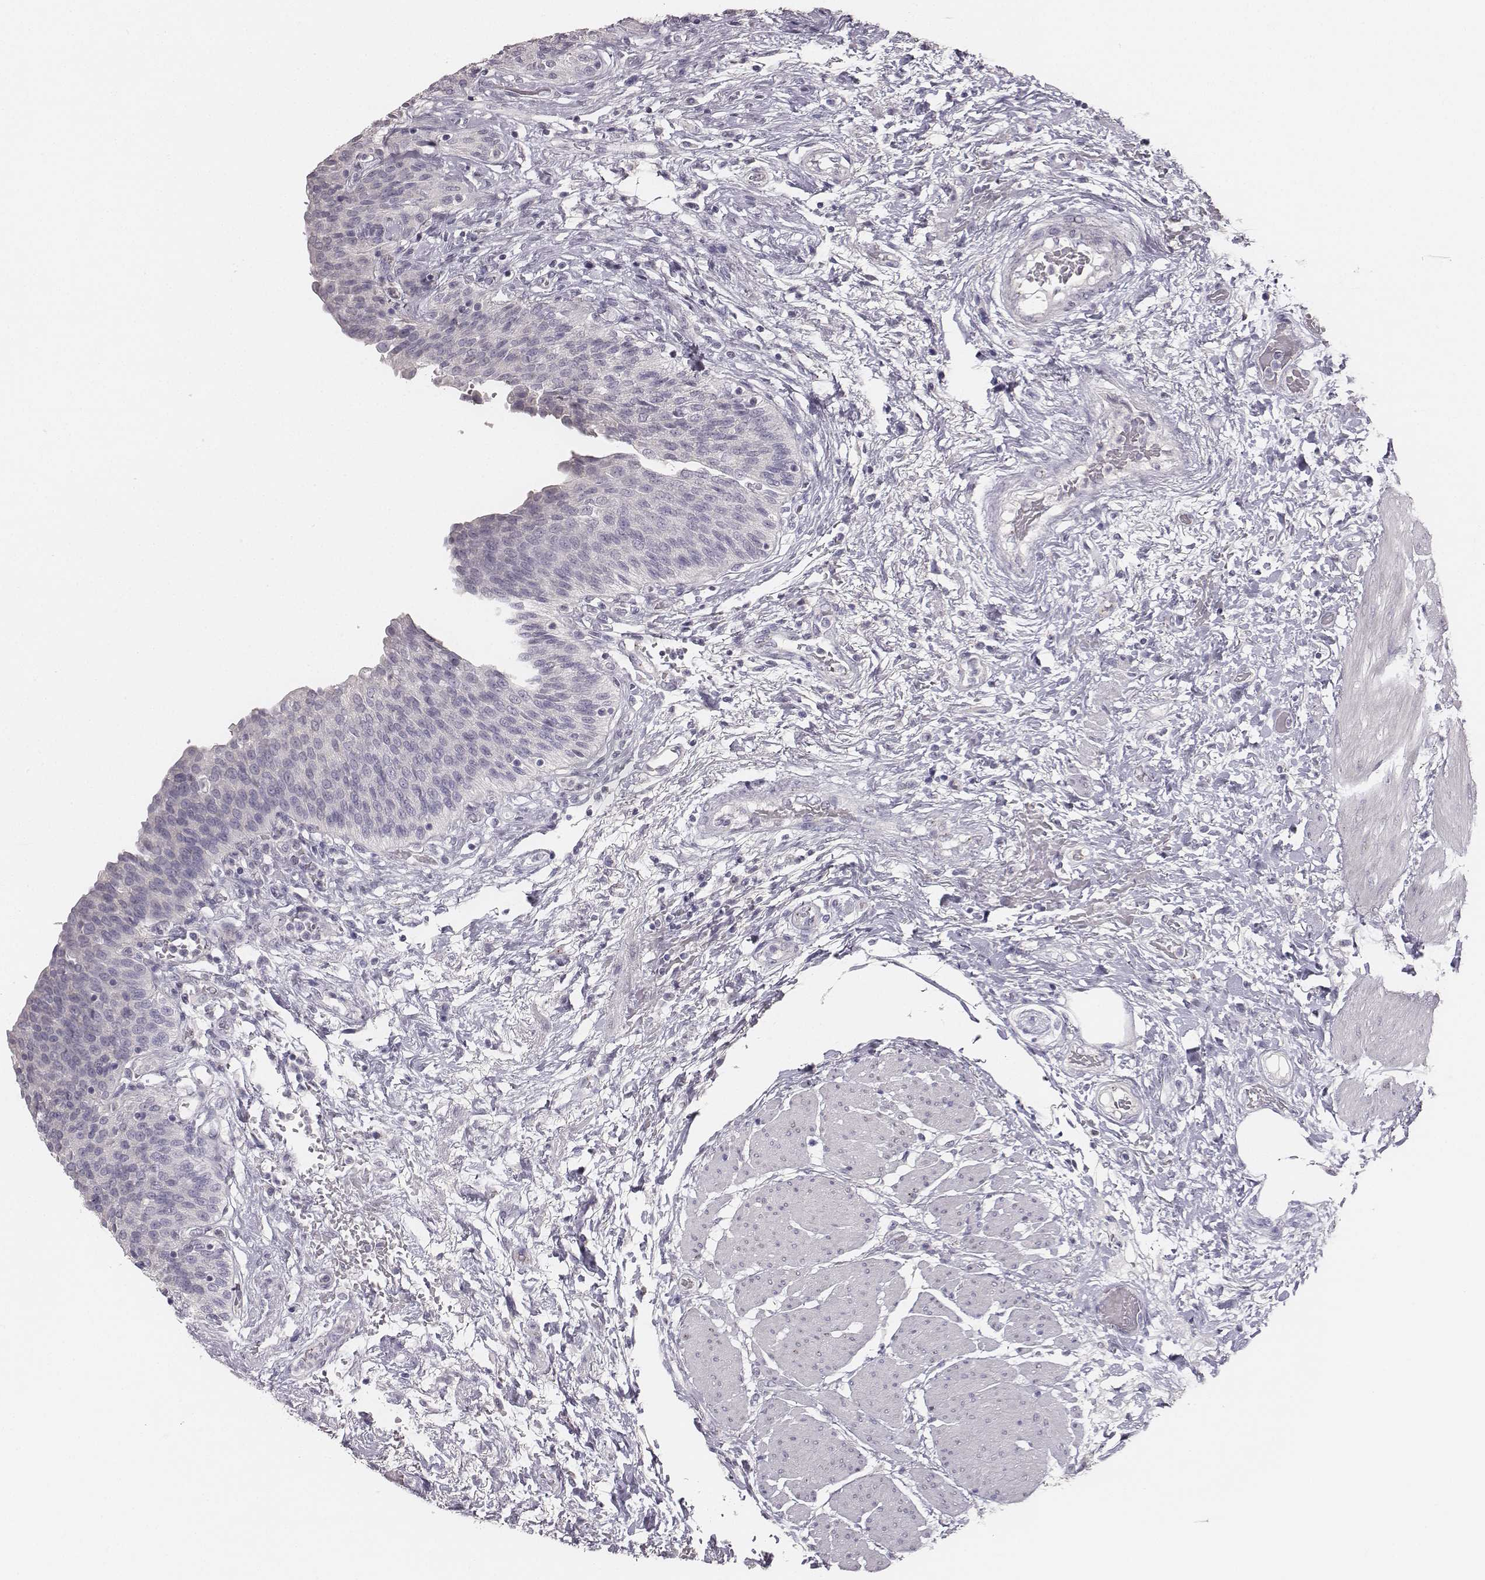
{"staining": {"intensity": "negative", "quantity": "none", "location": "none"}, "tissue": "urinary bladder", "cell_type": "Urothelial cells", "image_type": "normal", "snomed": [{"axis": "morphology", "description": "Normal tissue, NOS"}, {"axis": "morphology", "description": "Metaplasia, NOS"}, {"axis": "topography", "description": "Urinary bladder"}], "caption": "This micrograph is of unremarkable urinary bladder stained with immunohistochemistry to label a protein in brown with the nuclei are counter-stained blue. There is no staining in urothelial cells.", "gene": "MYH6", "patient": {"sex": "male", "age": 68}}